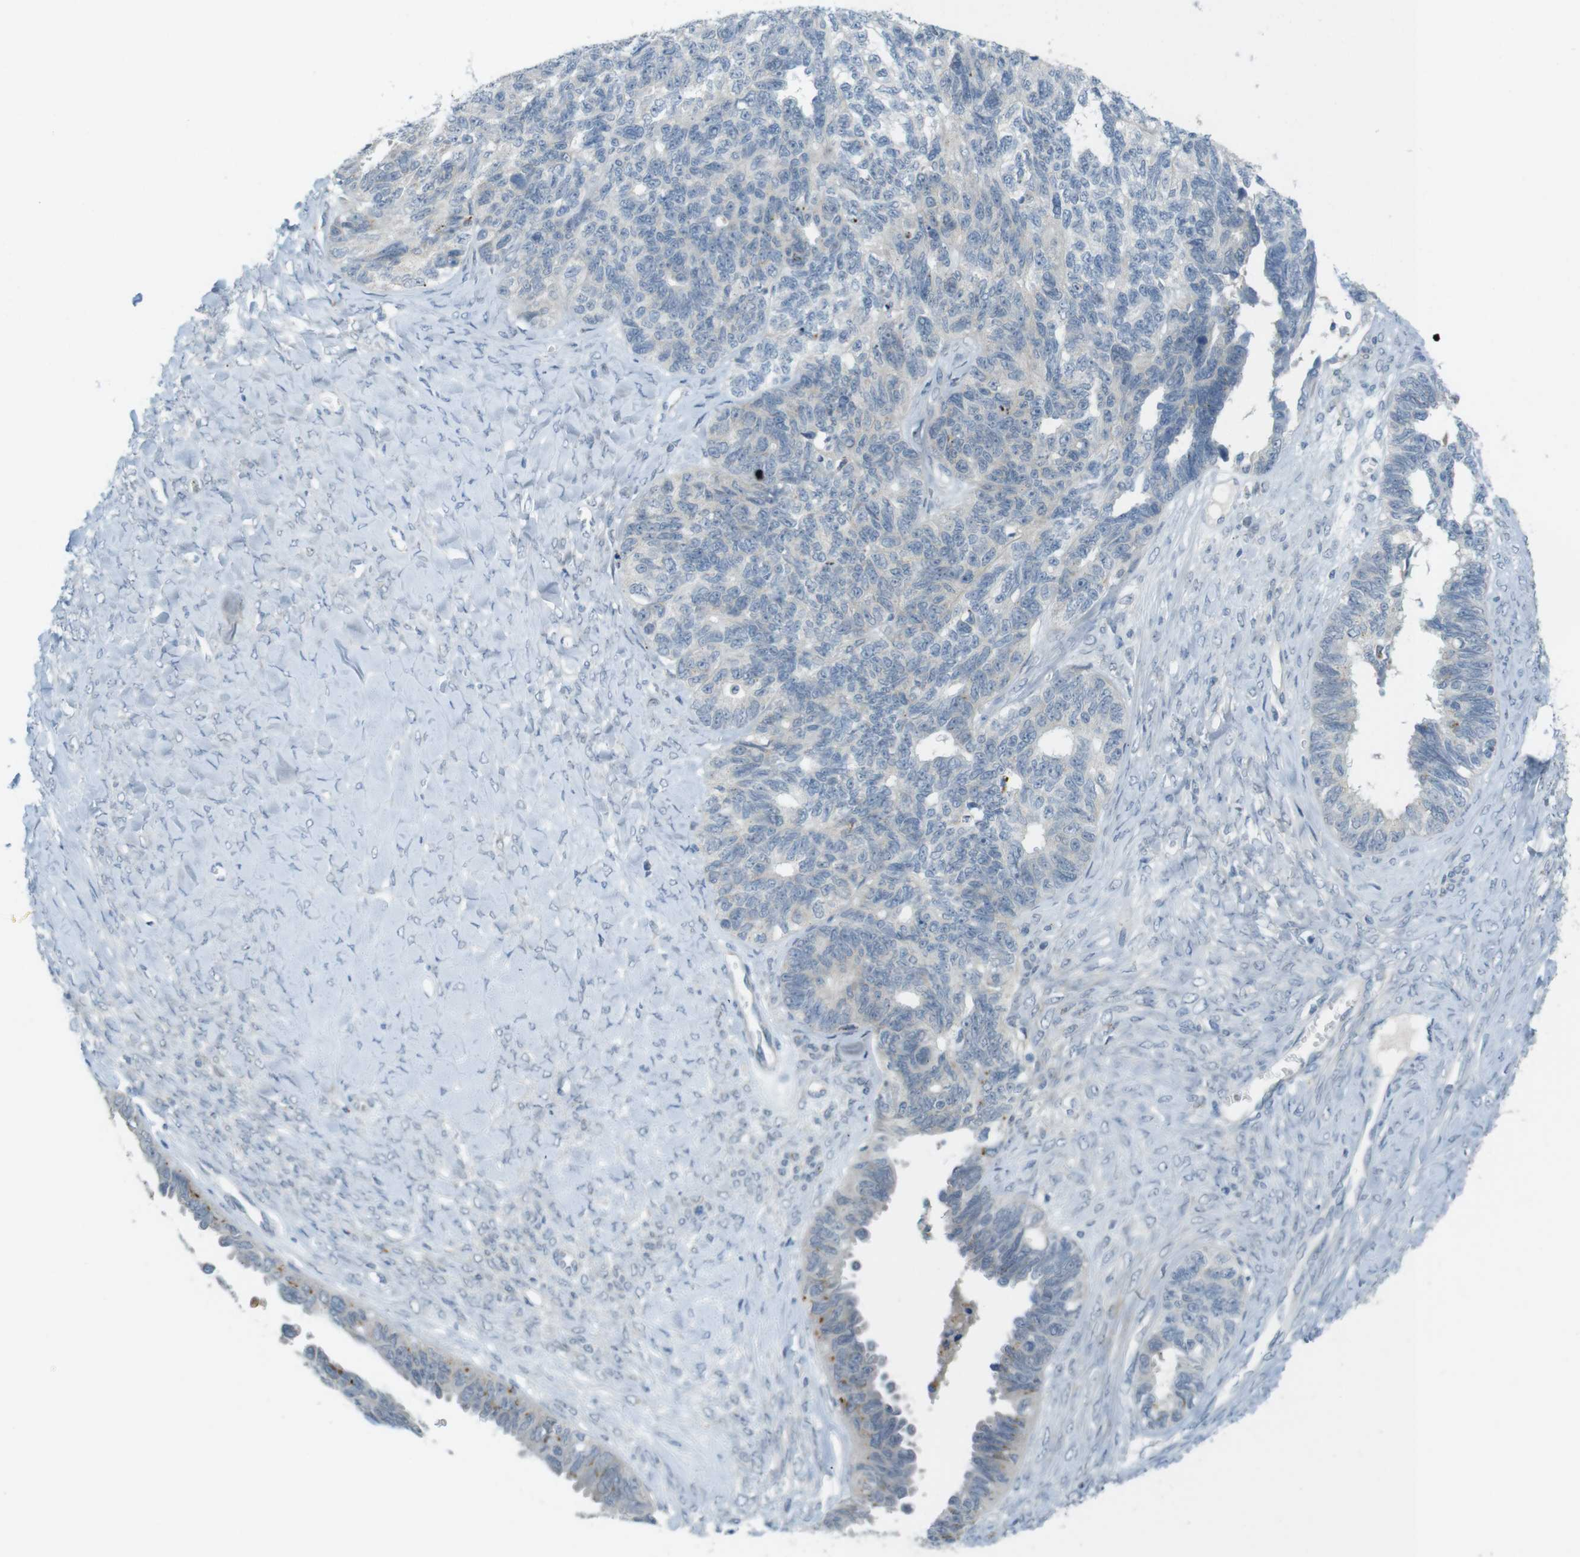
{"staining": {"intensity": "moderate", "quantity": "<25%", "location": "cytoplasmic/membranous"}, "tissue": "ovarian cancer", "cell_type": "Tumor cells", "image_type": "cancer", "snomed": [{"axis": "morphology", "description": "Cystadenocarcinoma, serous, NOS"}, {"axis": "topography", "description": "Ovary"}], "caption": "This is a micrograph of immunohistochemistry (IHC) staining of ovarian serous cystadenocarcinoma, which shows moderate positivity in the cytoplasmic/membranous of tumor cells.", "gene": "UGT8", "patient": {"sex": "female", "age": 79}}